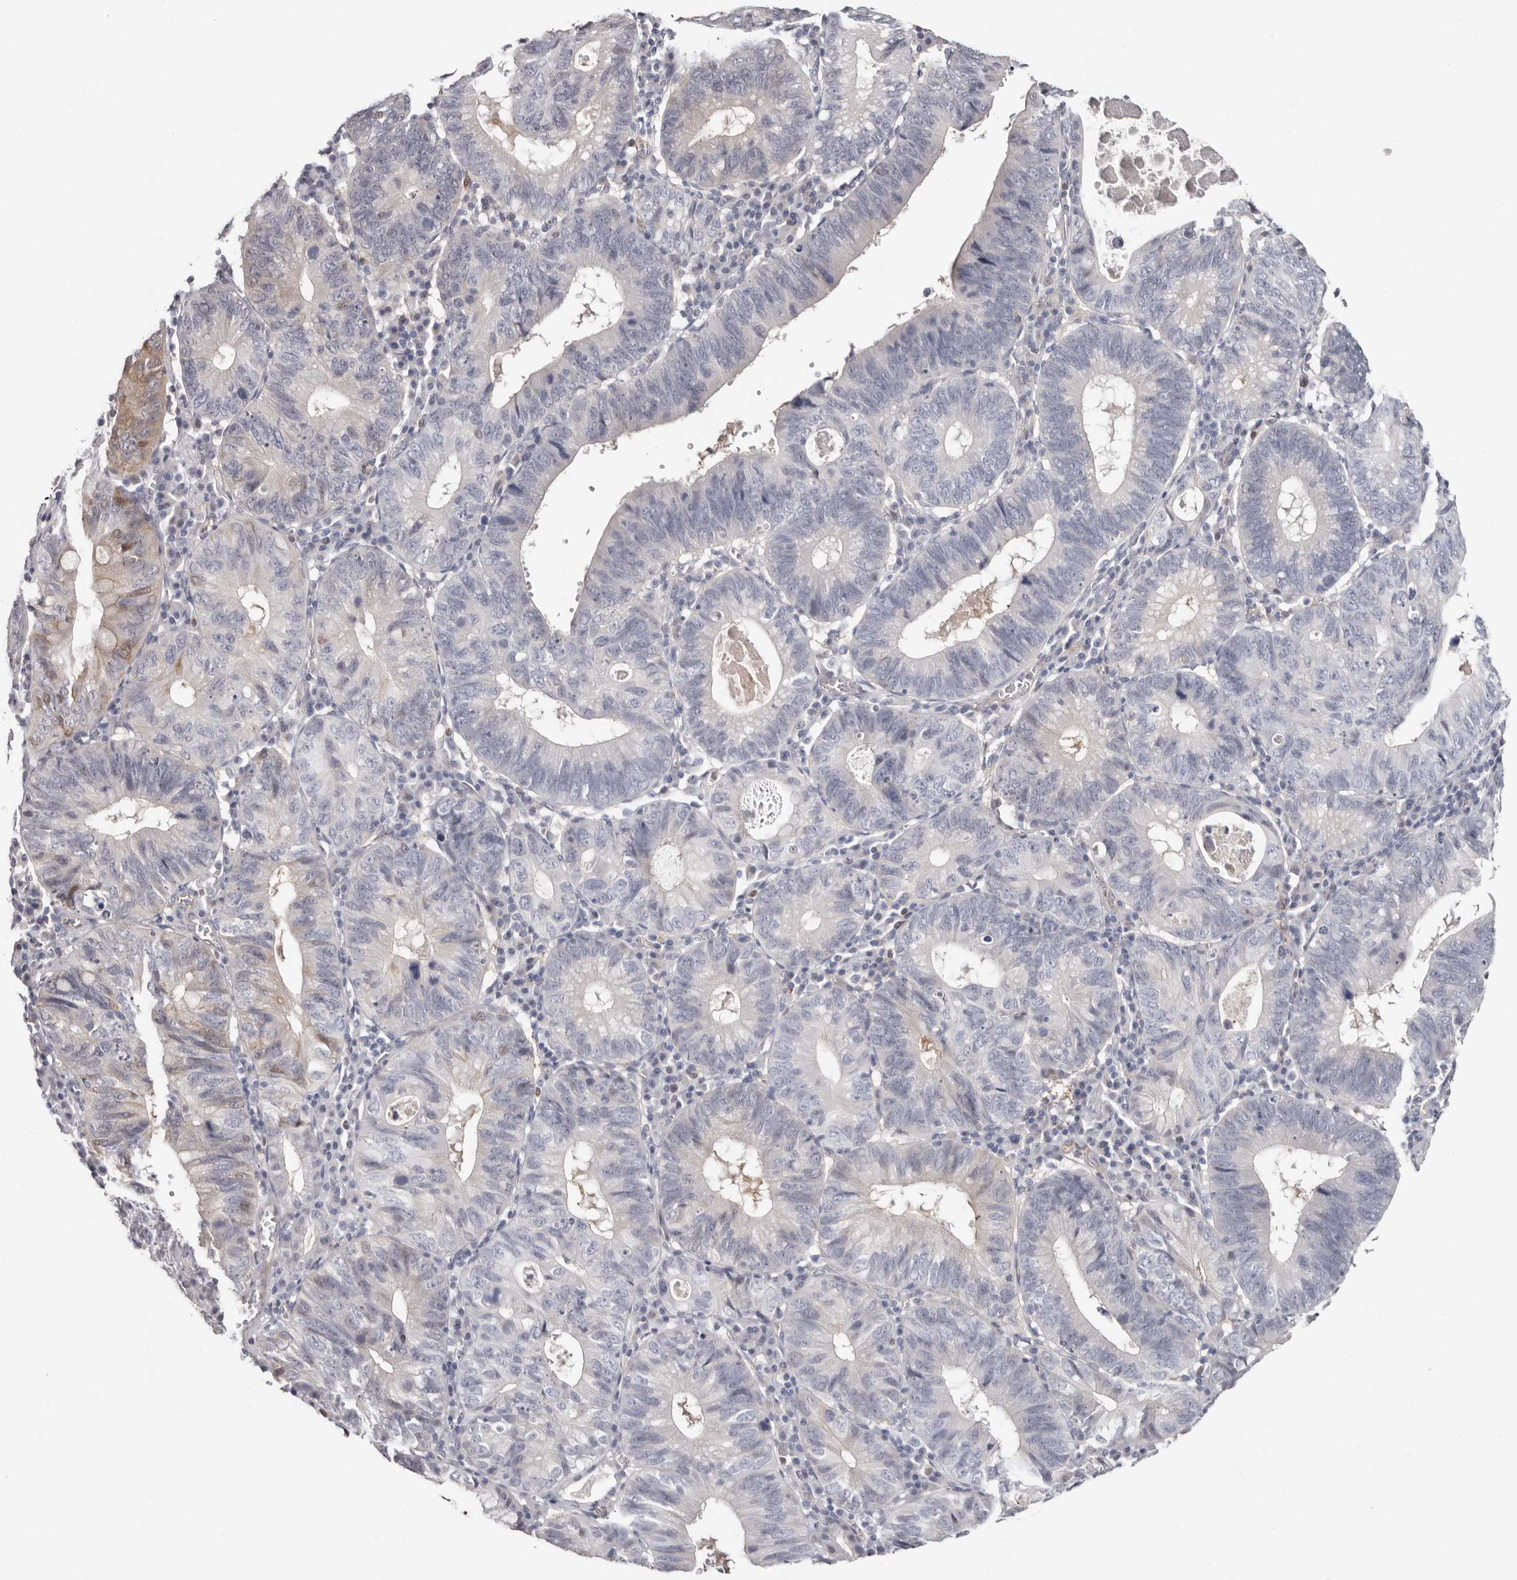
{"staining": {"intensity": "weak", "quantity": "<25%", "location": "cytoplasmic/membranous"}, "tissue": "stomach cancer", "cell_type": "Tumor cells", "image_type": "cancer", "snomed": [{"axis": "morphology", "description": "Adenocarcinoma, NOS"}, {"axis": "topography", "description": "Stomach"}], "caption": "Human stomach cancer stained for a protein using IHC exhibits no staining in tumor cells.", "gene": "PKDCC", "patient": {"sex": "male", "age": 59}}